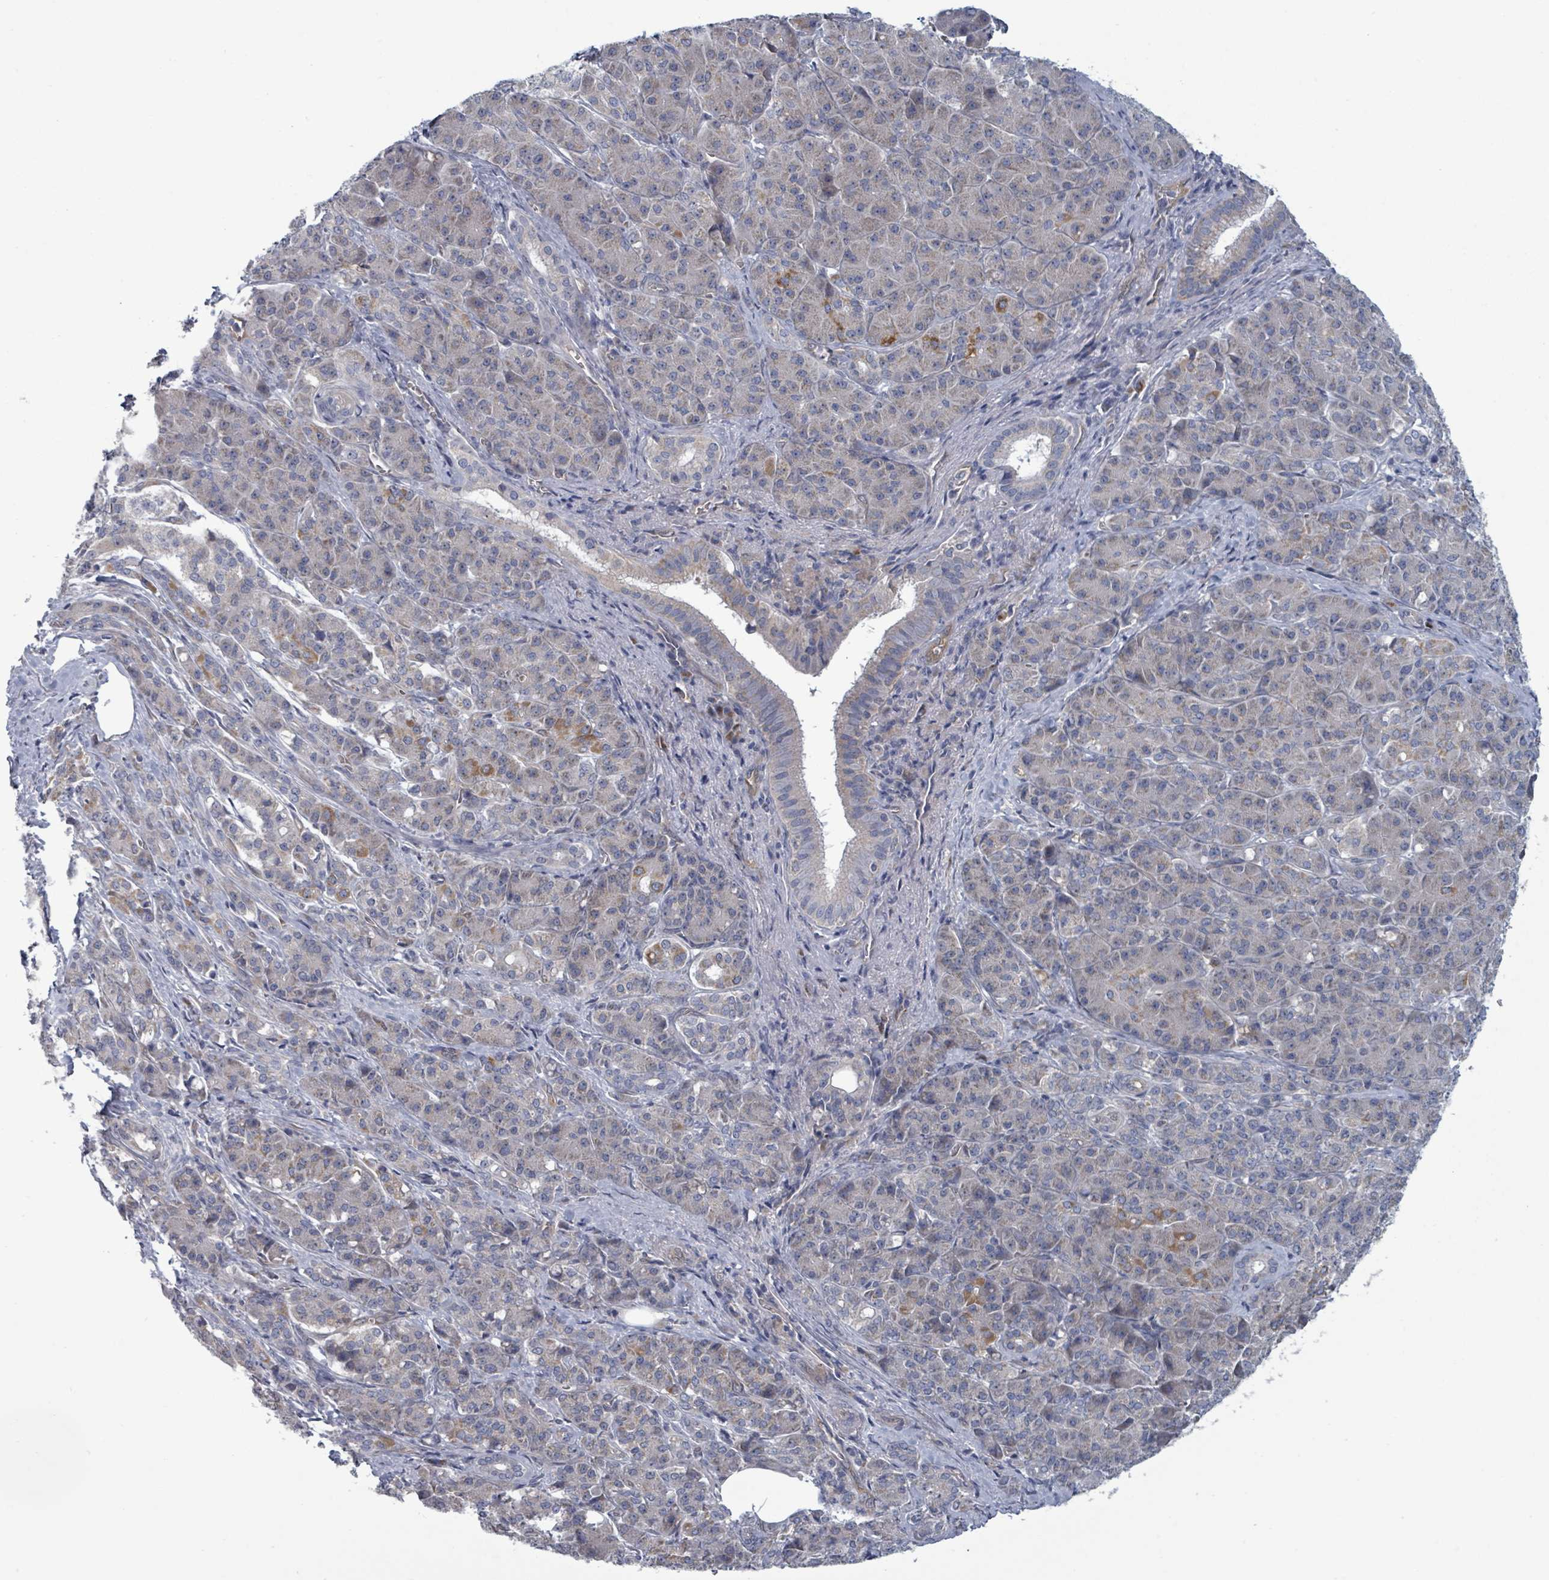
{"staining": {"intensity": "moderate", "quantity": "<25%", "location": "cytoplasmic/membranous"}, "tissue": "pancreatic cancer", "cell_type": "Tumor cells", "image_type": "cancer", "snomed": [{"axis": "morphology", "description": "Adenocarcinoma, NOS"}, {"axis": "topography", "description": "Pancreas"}], "caption": "The photomicrograph reveals staining of pancreatic adenocarcinoma, revealing moderate cytoplasmic/membranous protein expression (brown color) within tumor cells.", "gene": "FKBP1A", "patient": {"sex": "male", "age": 57}}